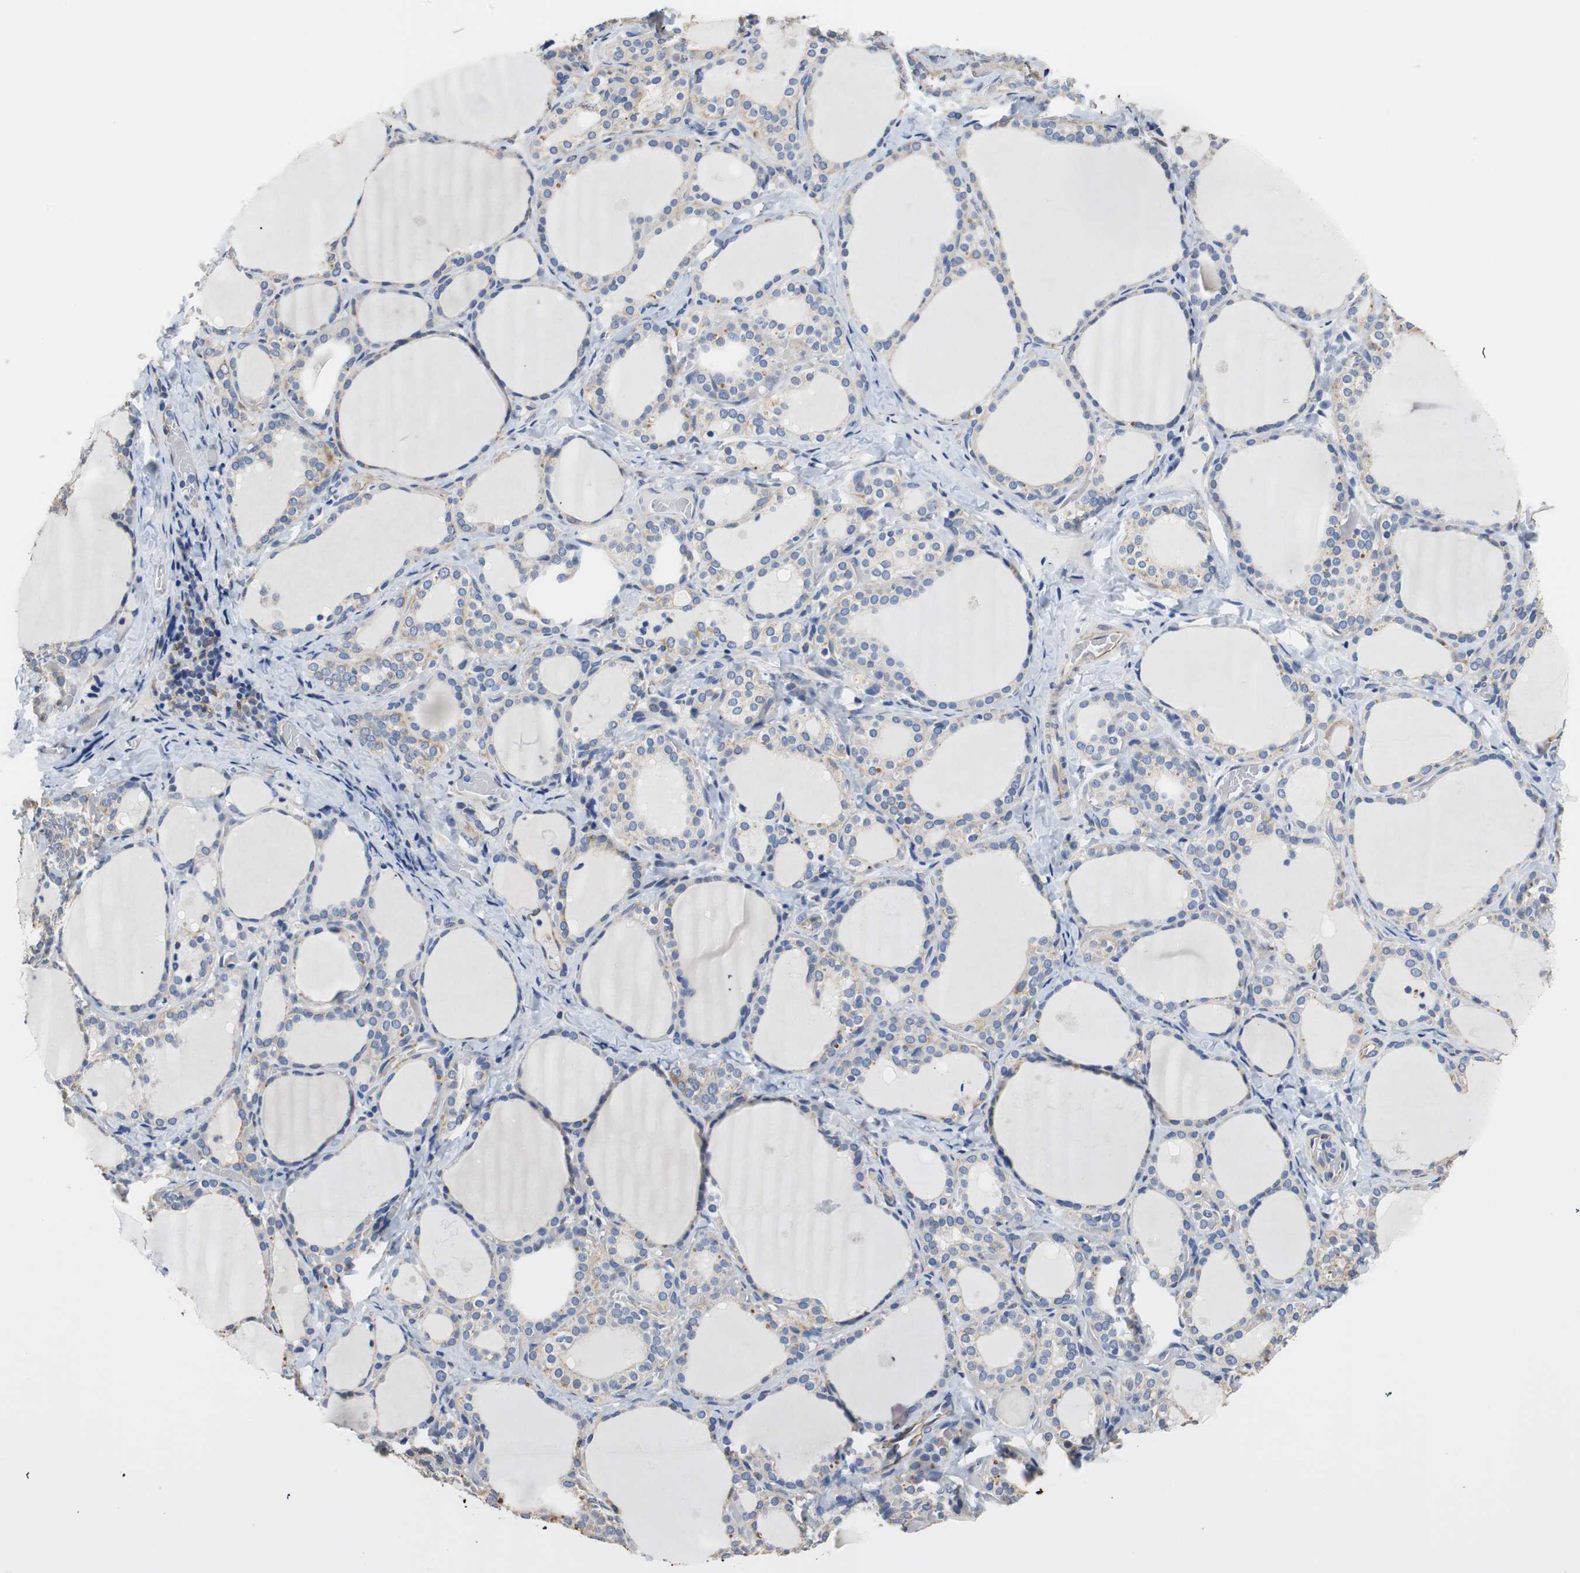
{"staining": {"intensity": "moderate", "quantity": "25%-75%", "location": "cytoplasmic/membranous"}, "tissue": "thyroid gland", "cell_type": "Glandular cells", "image_type": "normal", "snomed": [{"axis": "morphology", "description": "Normal tissue, NOS"}, {"axis": "morphology", "description": "Papillary adenocarcinoma, NOS"}, {"axis": "topography", "description": "Thyroid gland"}], "caption": "Thyroid gland stained with DAB (3,3'-diaminobenzidine) IHC shows medium levels of moderate cytoplasmic/membranous positivity in approximately 25%-75% of glandular cells.", "gene": "PCK1", "patient": {"sex": "female", "age": 30}}